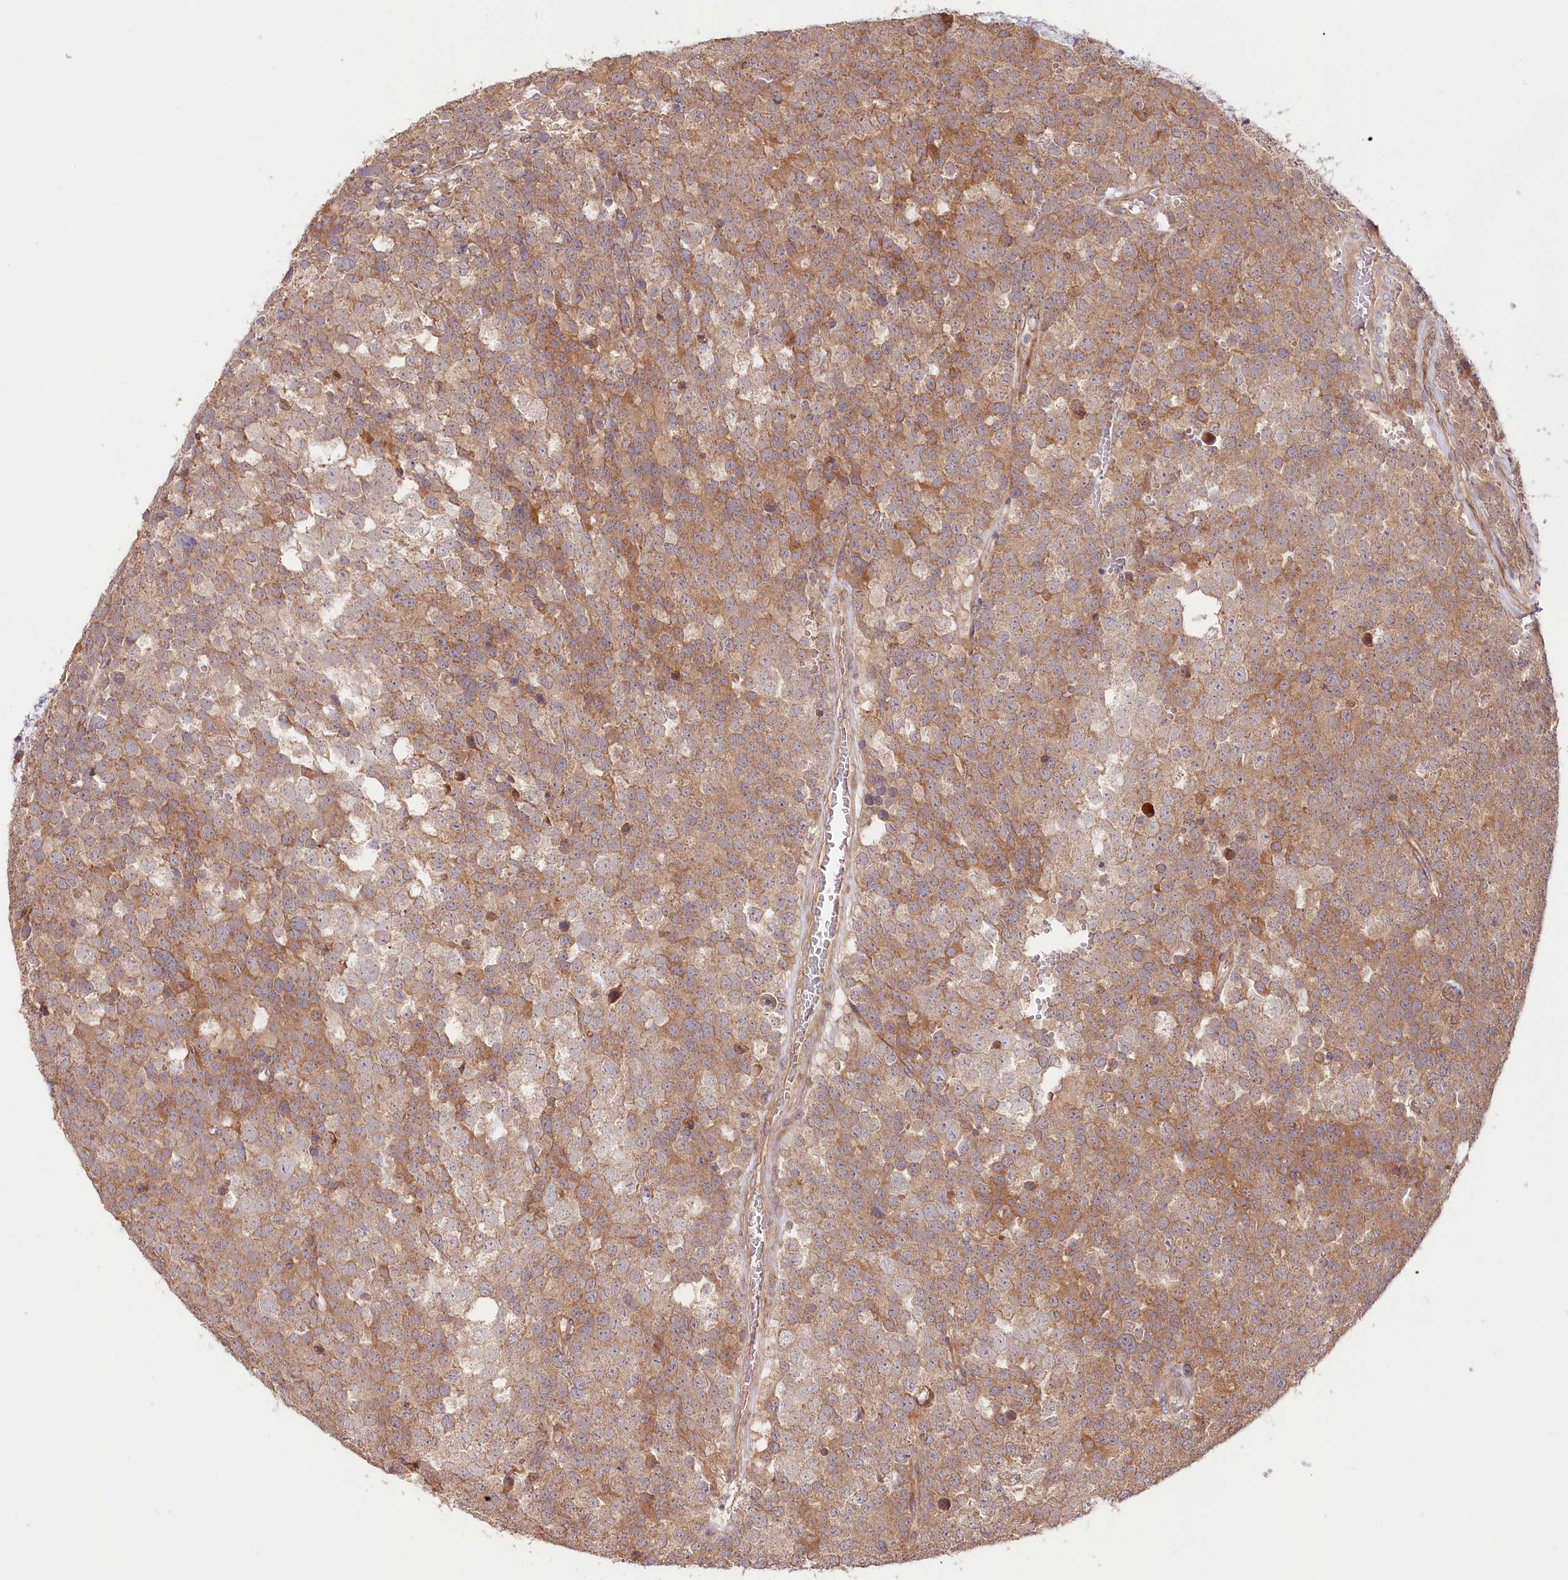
{"staining": {"intensity": "moderate", "quantity": ">75%", "location": "cytoplasmic/membranous"}, "tissue": "testis cancer", "cell_type": "Tumor cells", "image_type": "cancer", "snomed": [{"axis": "morphology", "description": "Seminoma, NOS"}, {"axis": "topography", "description": "Testis"}], "caption": "Tumor cells exhibit moderate cytoplasmic/membranous expression in approximately >75% of cells in testis cancer (seminoma).", "gene": "CEP70", "patient": {"sex": "male", "age": 71}}